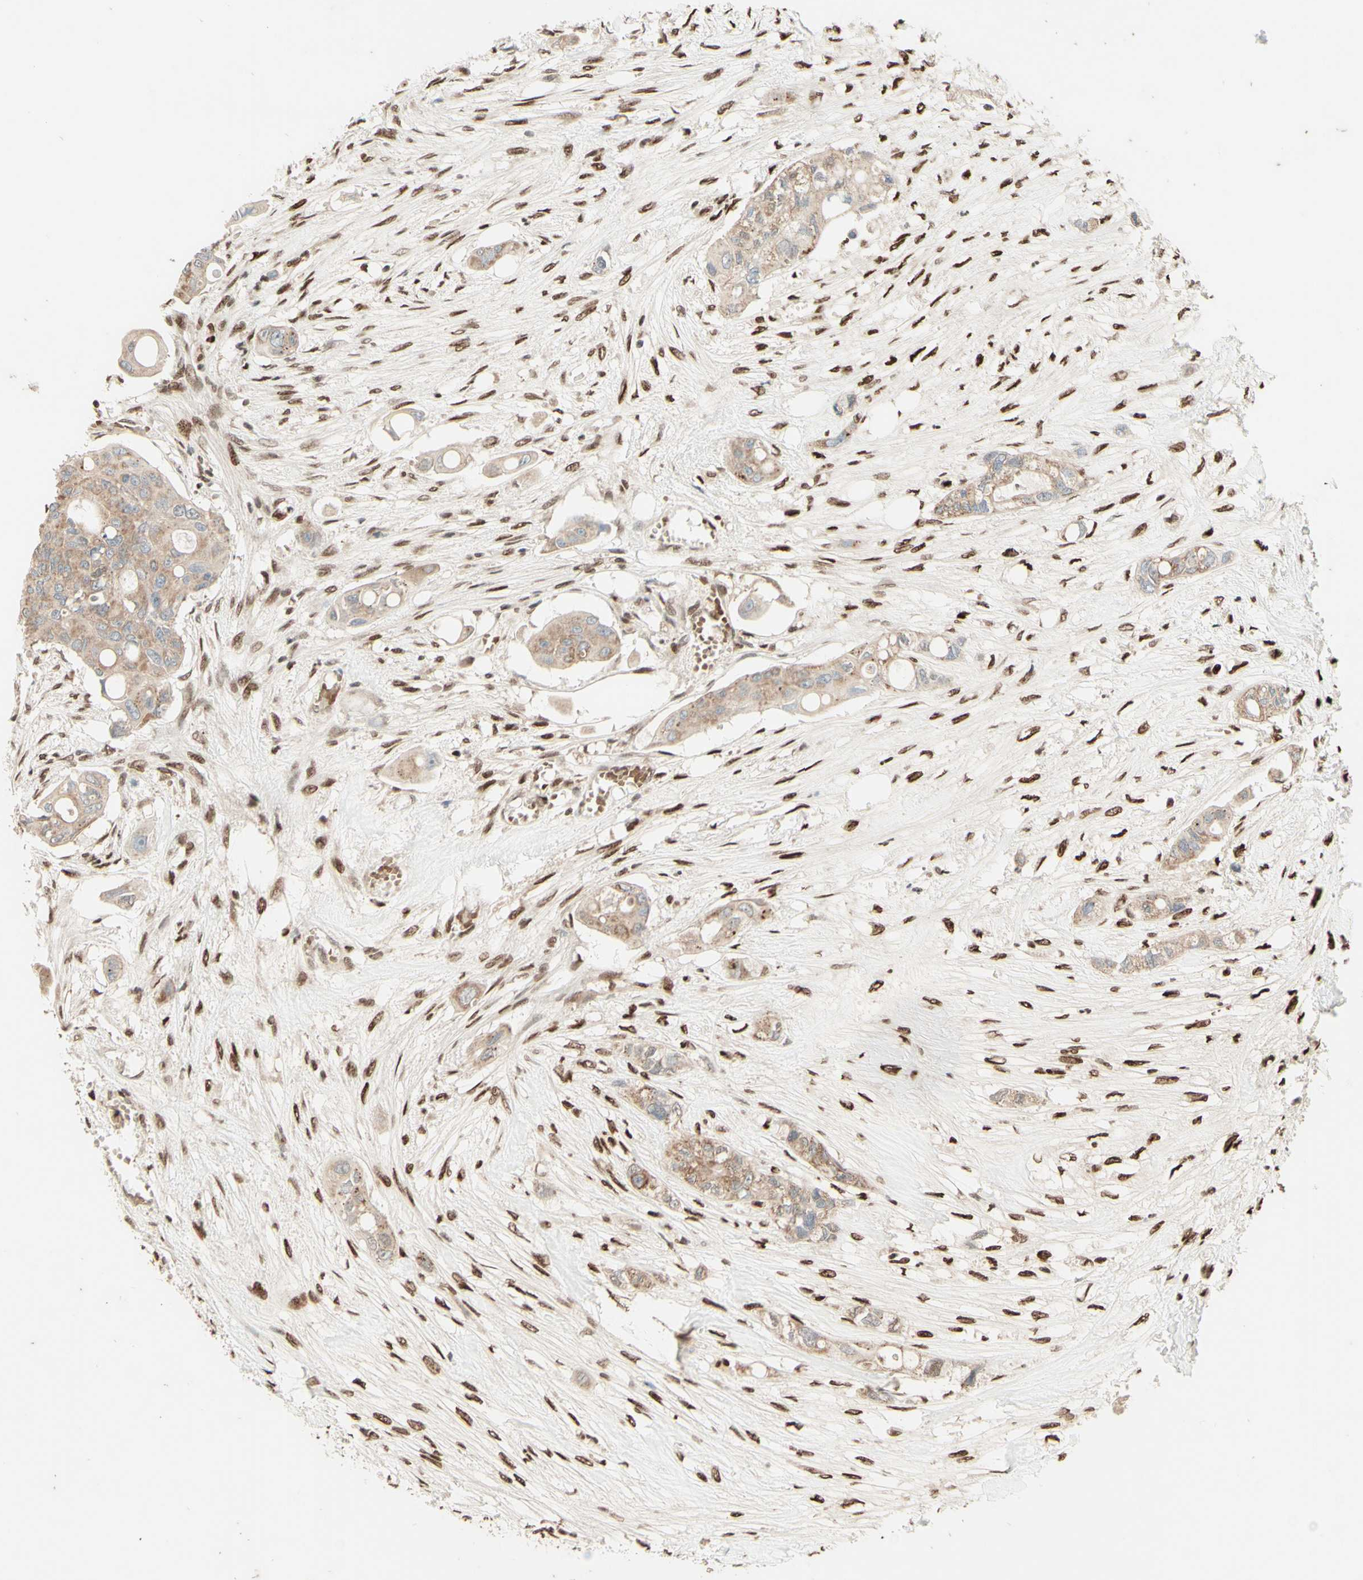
{"staining": {"intensity": "weak", "quantity": ">75%", "location": "cytoplasmic/membranous"}, "tissue": "colorectal cancer", "cell_type": "Tumor cells", "image_type": "cancer", "snomed": [{"axis": "morphology", "description": "Adenocarcinoma, NOS"}, {"axis": "topography", "description": "Colon"}], "caption": "Immunohistochemistry (IHC) of human colorectal cancer shows low levels of weak cytoplasmic/membranous positivity in approximately >75% of tumor cells.", "gene": "NR3C1", "patient": {"sex": "female", "age": 57}}